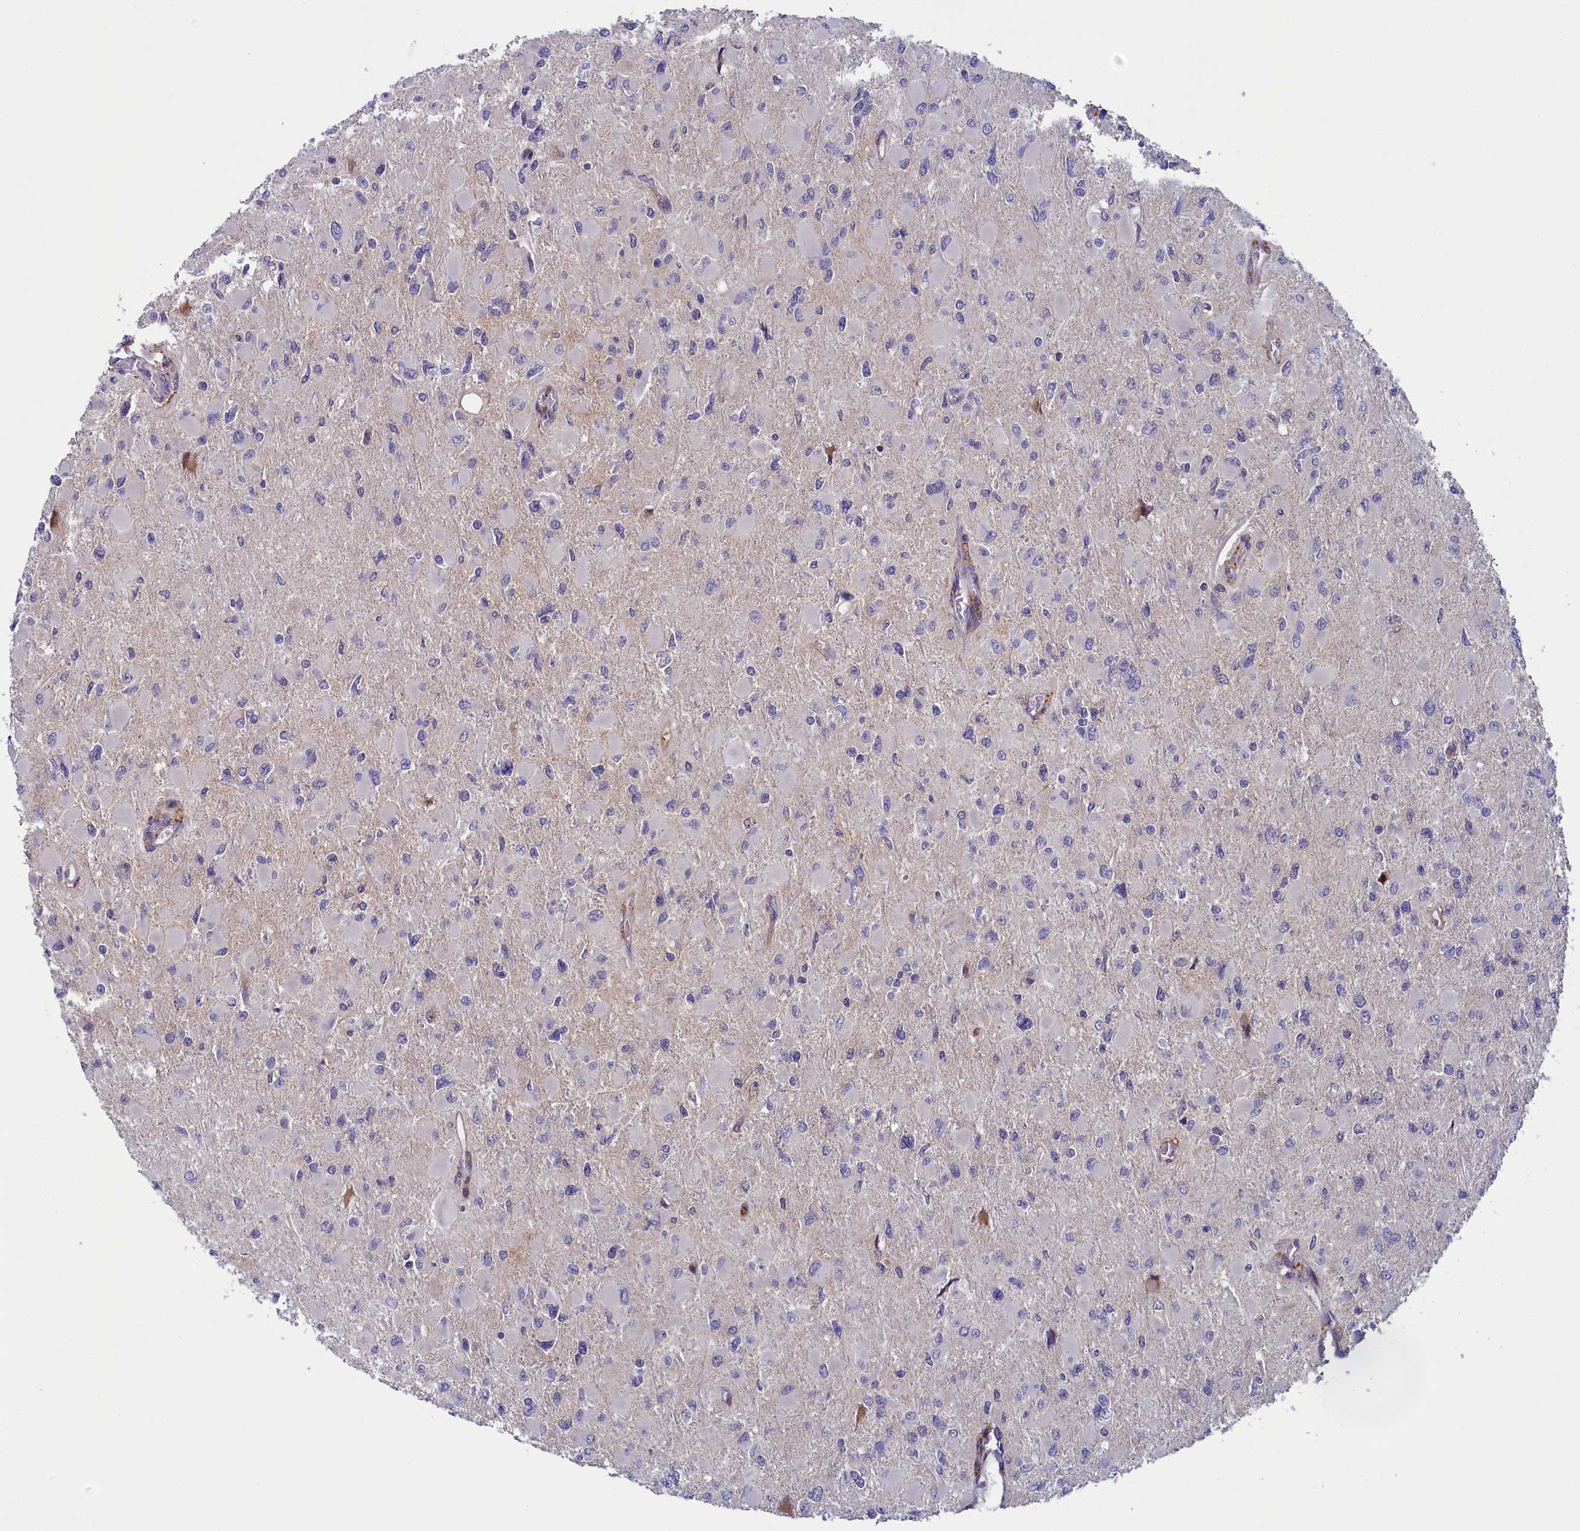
{"staining": {"intensity": "negative", "quantity": "none", "location": "none"}, "tissue": "glioma", "cell_type": "Tumor cells", "image_type": "cancer", "snomed": [{"axis": "morphology", "description": "Glioma, malignant, High grade"}, {"axis": "topography", "description": "Cerebral cortex"}], "caption": "A micrograph of human malignant glioma (high-grade) is negative for staining in tumor cells.", "gene": "ANKRD39", "patient": {"sex": "female", "age": 36}}